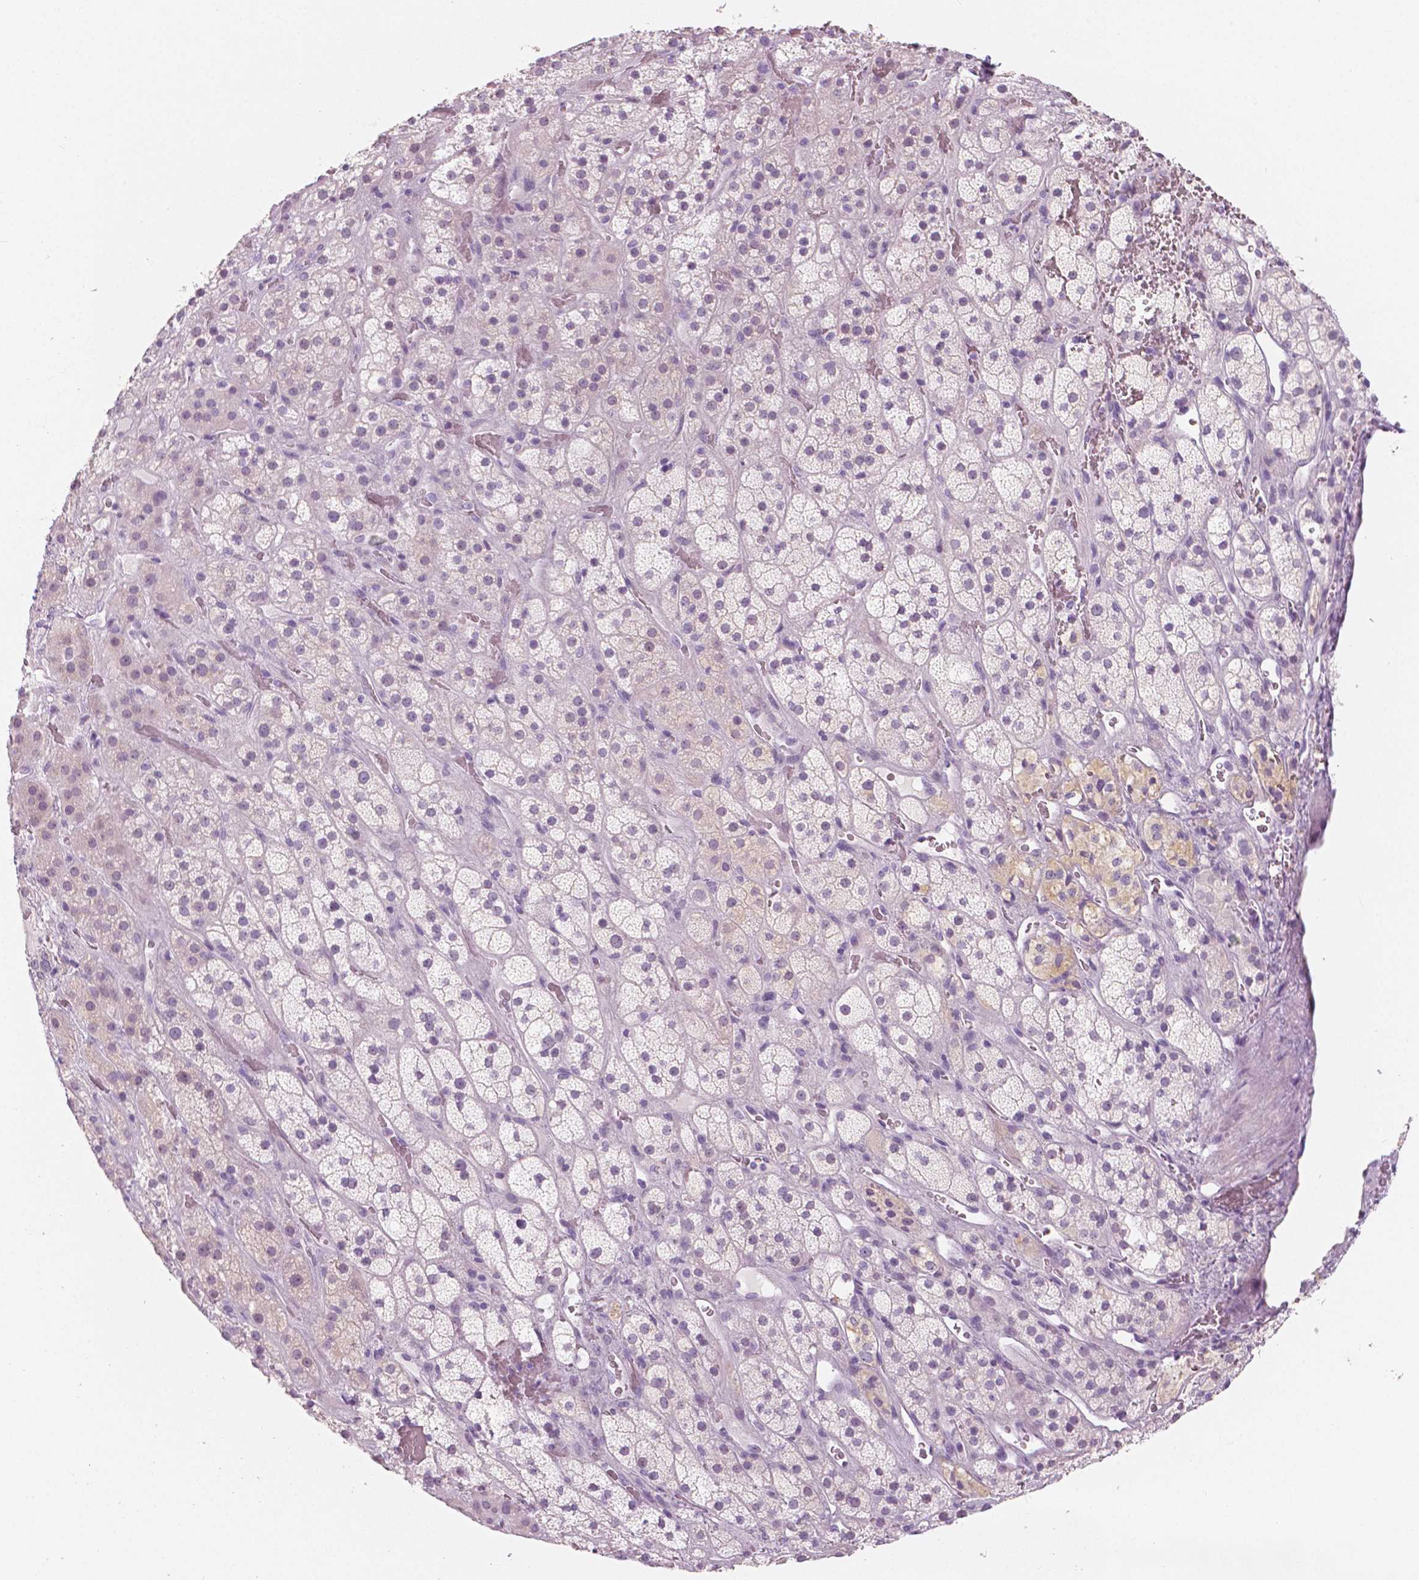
{"staining": {"intensity": "negative", "quantity": "none", "location": "none"}, "tissue": "adrenal gland", "cell_type": "Glandular cells", "image_type": "normal", "snomed": [{"axis": "morphology", "description": "Normal tissue, NOS"}, {"axis": "topography", "description": "Adrenal gland"}], "caption": "High power microscopy histopathology image of an immunohistochemistry (IHC) histopathology image of unremarkable adrenal gland, revealing no significant staining in glandular cells. The staining is performed using DAB brown chromogen with nuclei counter-stained in using hematoxylin.", "gene": "A4GNT", "patient": {"sex": "male", "age": 57}}